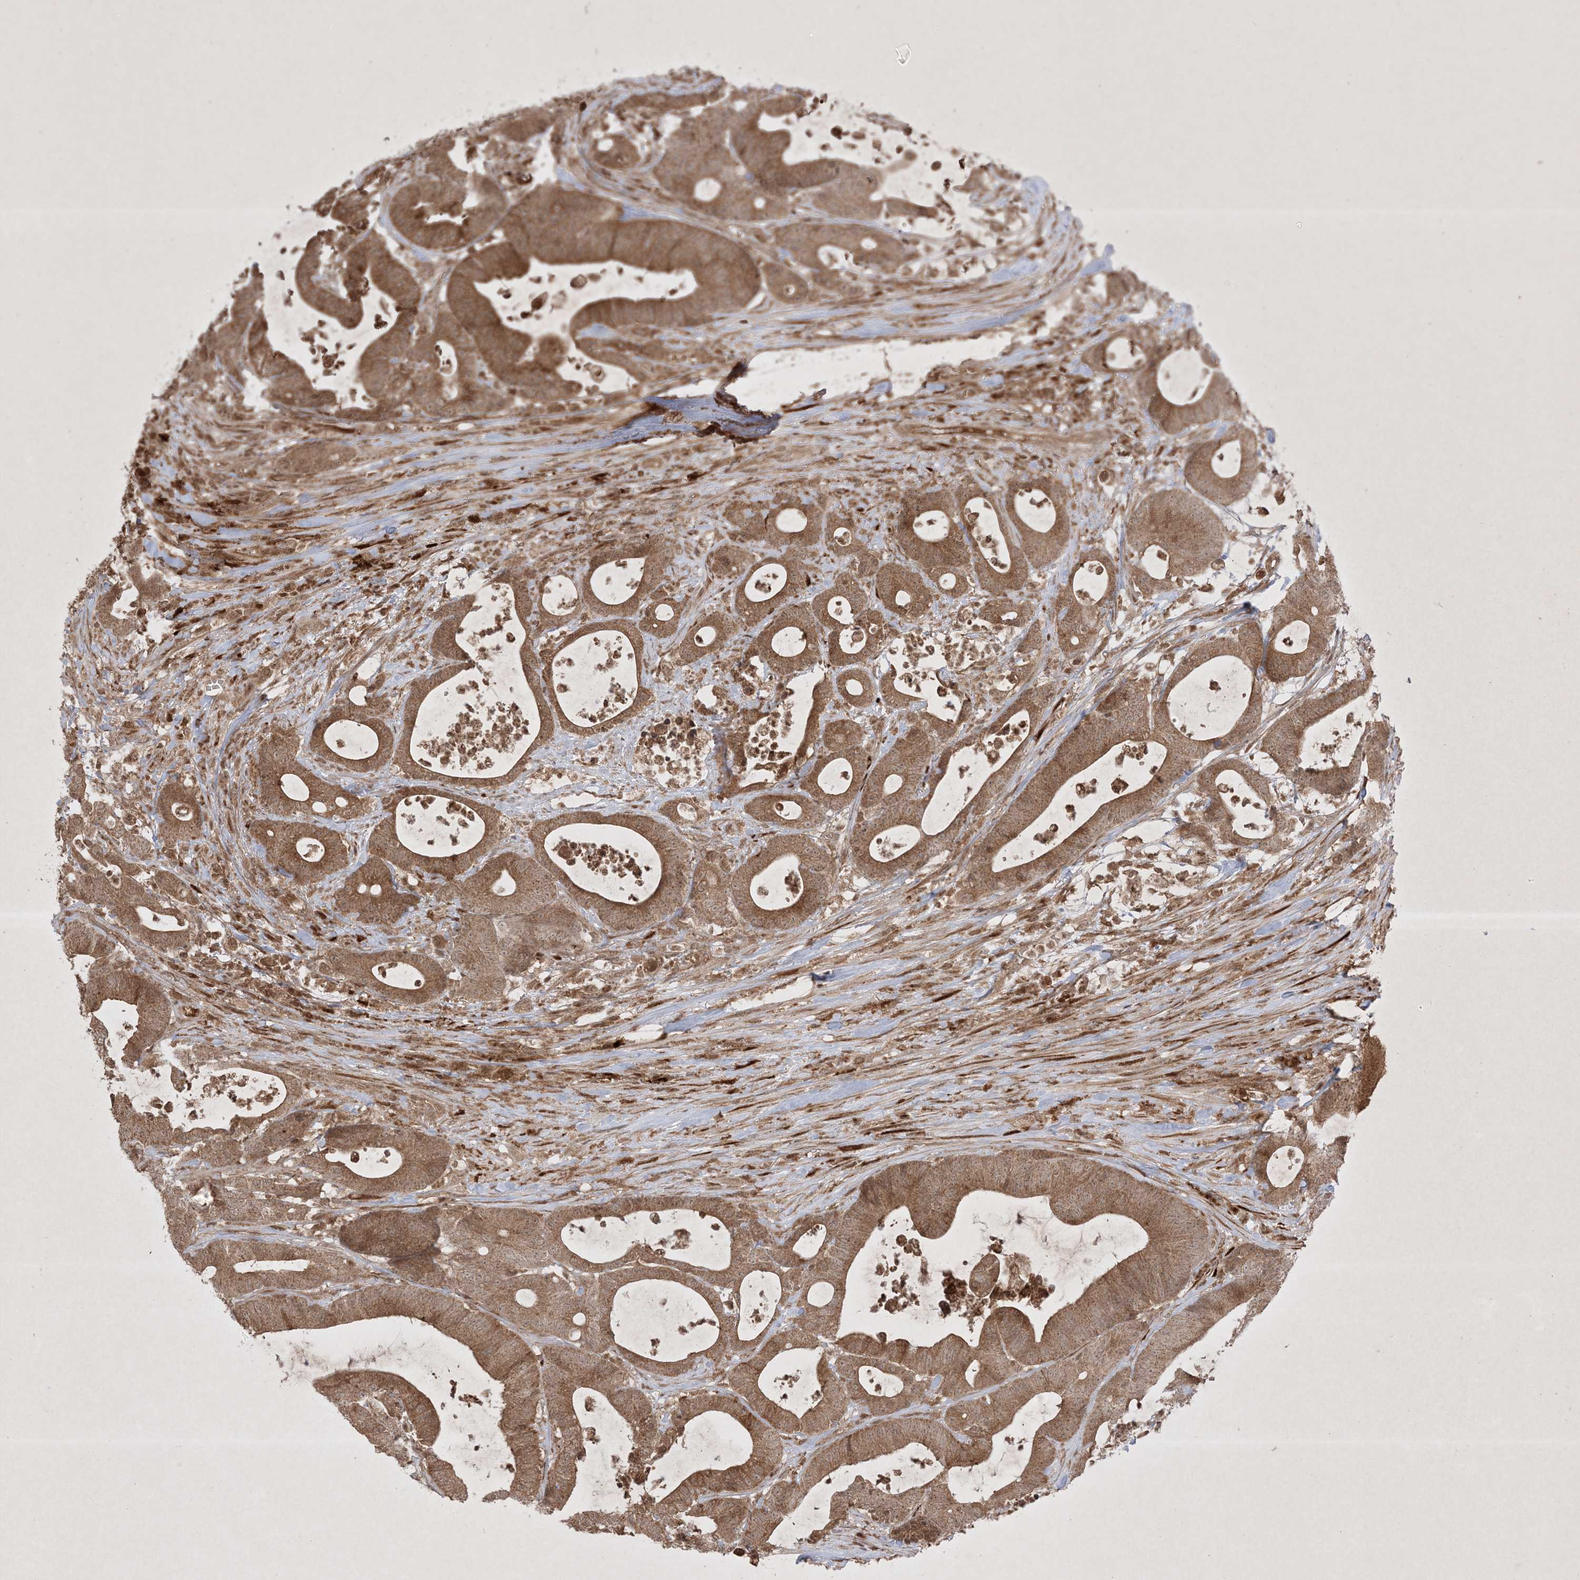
{"staining": {"intensity": "moderate", "quantity": ">75%", "location": "cytoplasmic/membranous"}, "tissue": "colorectal cancer", "cell_type": "Tumor cells", "image_type": "cancer", "snomed": [{"axis": "morphology", "description": "Adenocarcinoma, NOS"}, {"axis": "topography", "description": "Colon"}], "caption": "This is a micrograph of immunohistochemistry (IHC) staining of adenocarcinoma (colorectal), which shows moderate positivity in the cytoplasmic/membranous of tumor cells.", "gene": "PTK6", "patient": {"sex": "female", "age": 84}}